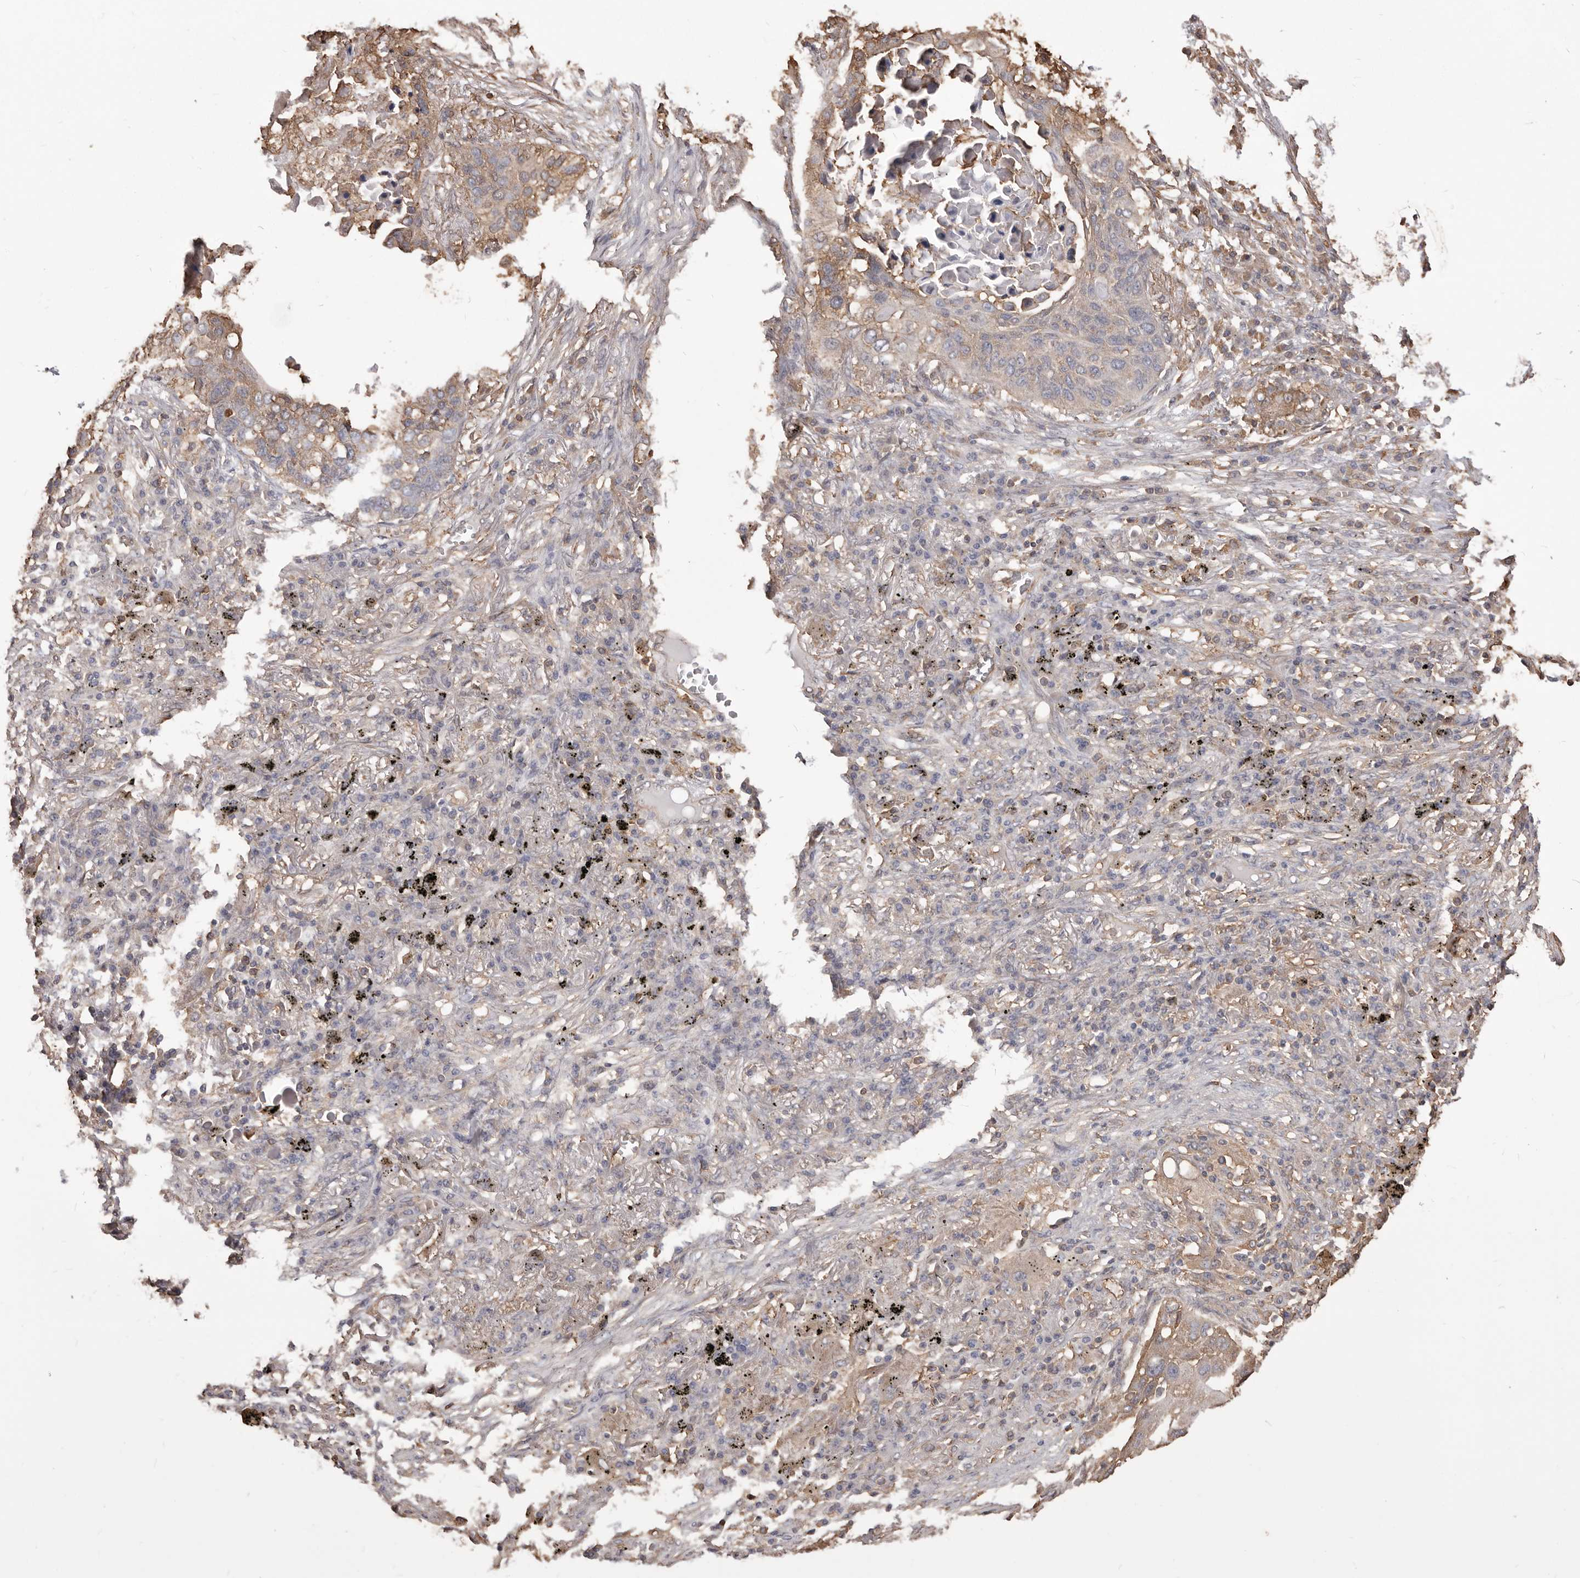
{"staining": {"intensity": "moderate", "quantity": "<25%", "location": "cytoplasmic/membranous"}, "tissue": "lung cancer", "cell_type": "Tumor cells", "image_type": "cancer", "snomed": [{"axis": "morphology", "description": "Squamous cell carcinoma, NOS"}, {"axis": "topography", "description": "Lung"}], "caption": "IHC of human squamous cell carcinoma (lung) displays low levels of moderate cytoplasmic/membranous expression in about <25% of tumor cells.", "gene": "PKM", "patient": {"sex": "female", "age": 63}}